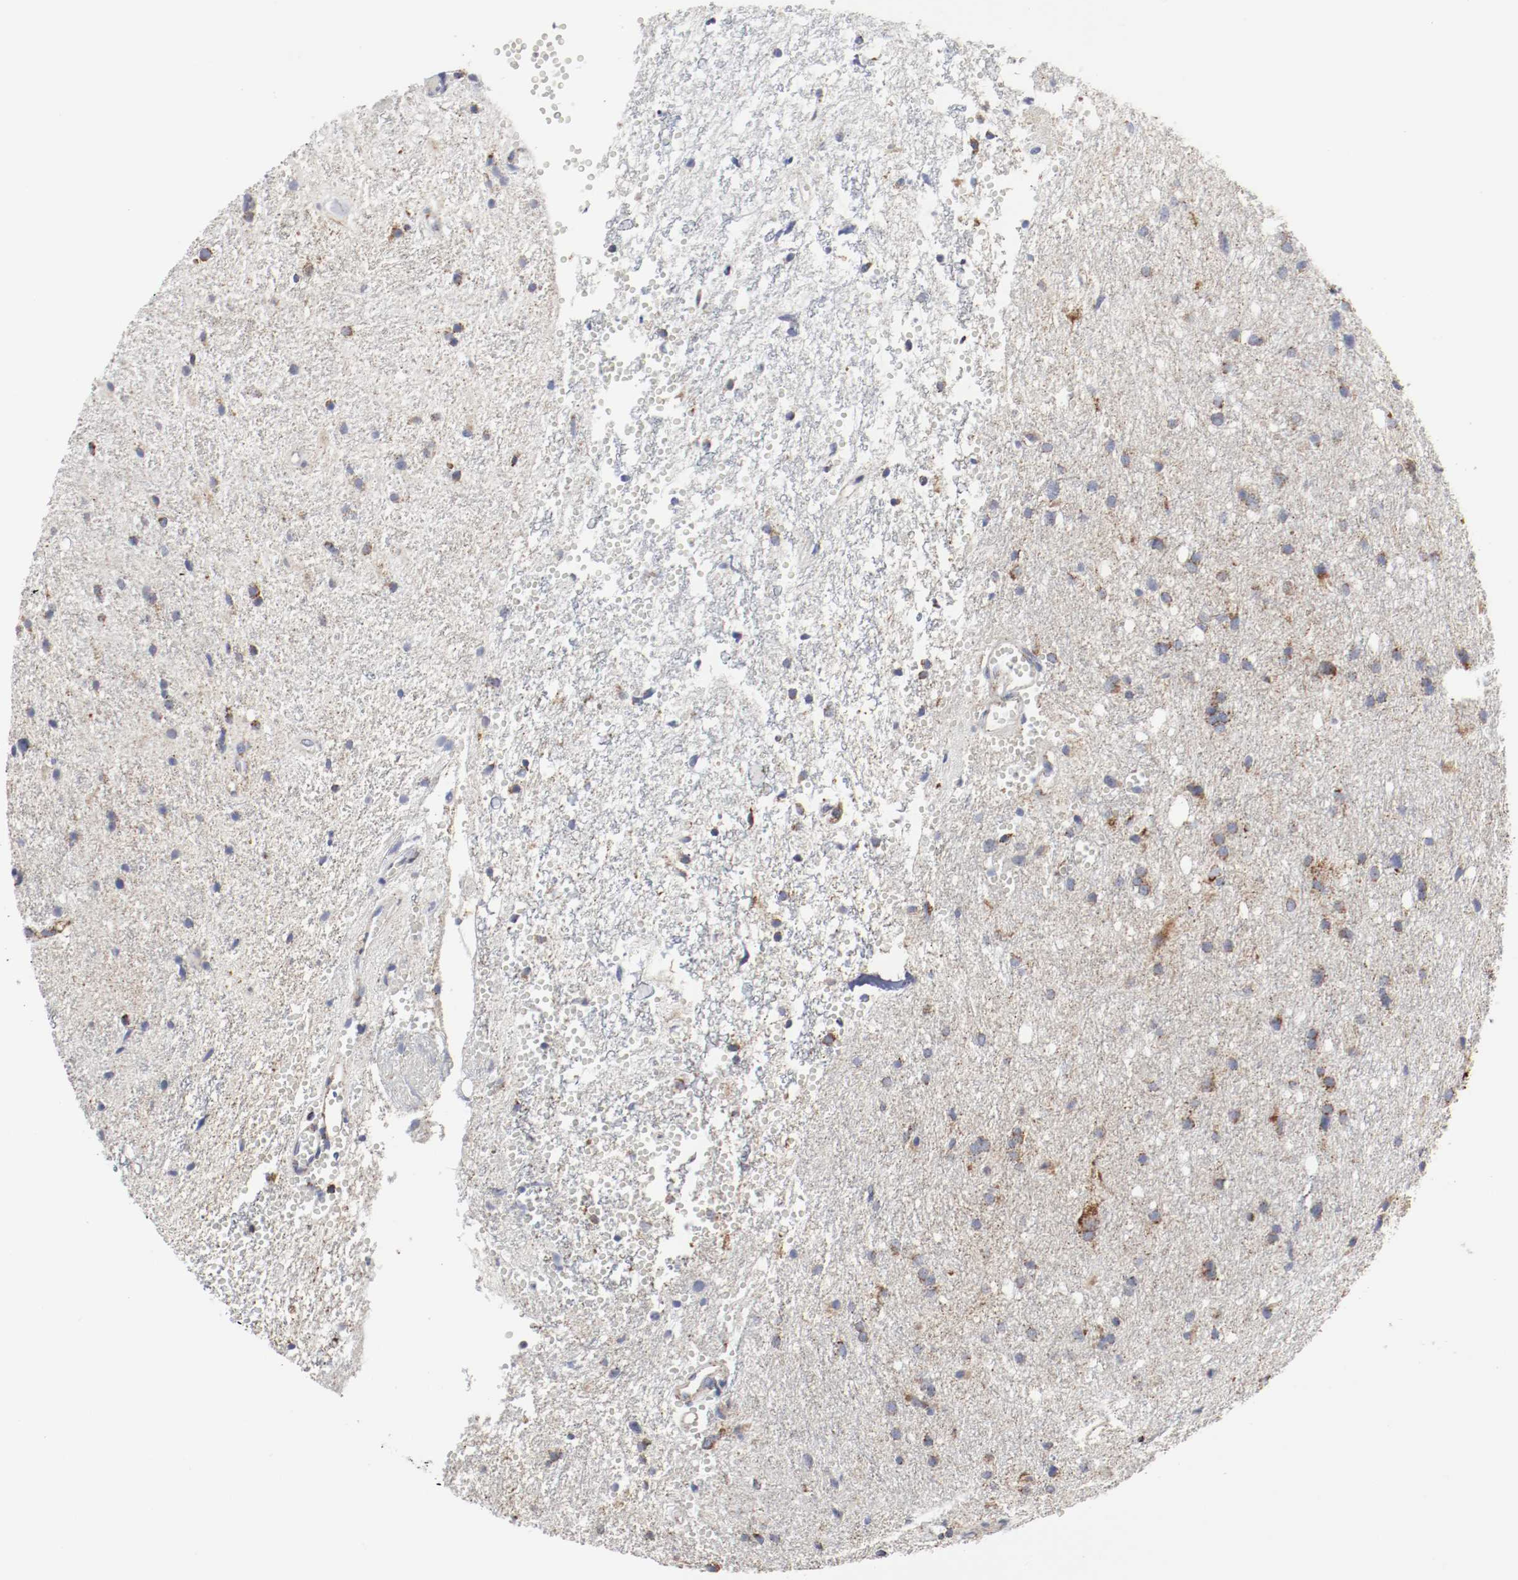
{"staining": {"intensity": "moderate", "quantity": "25%-75%", "location": "cytoplasmic/membranous"}, "tissue": "glioma", "cell_type": "Tumor cells", "image_type": "cancer", "snomed": [{"axis": "morphology", "description": "Glioma, malignant, High grade"}, {"axis": "topography", "description": "Brain"}], "caption": "Malignant glioma (high-grade) stained for a protein (brown) exhibits moderate cytoplasmic/membranous positive staining in about 25%-75% of tumor cells.", "gene": "AFG3L2", "patient": {"sex": "female", "age": 59}}